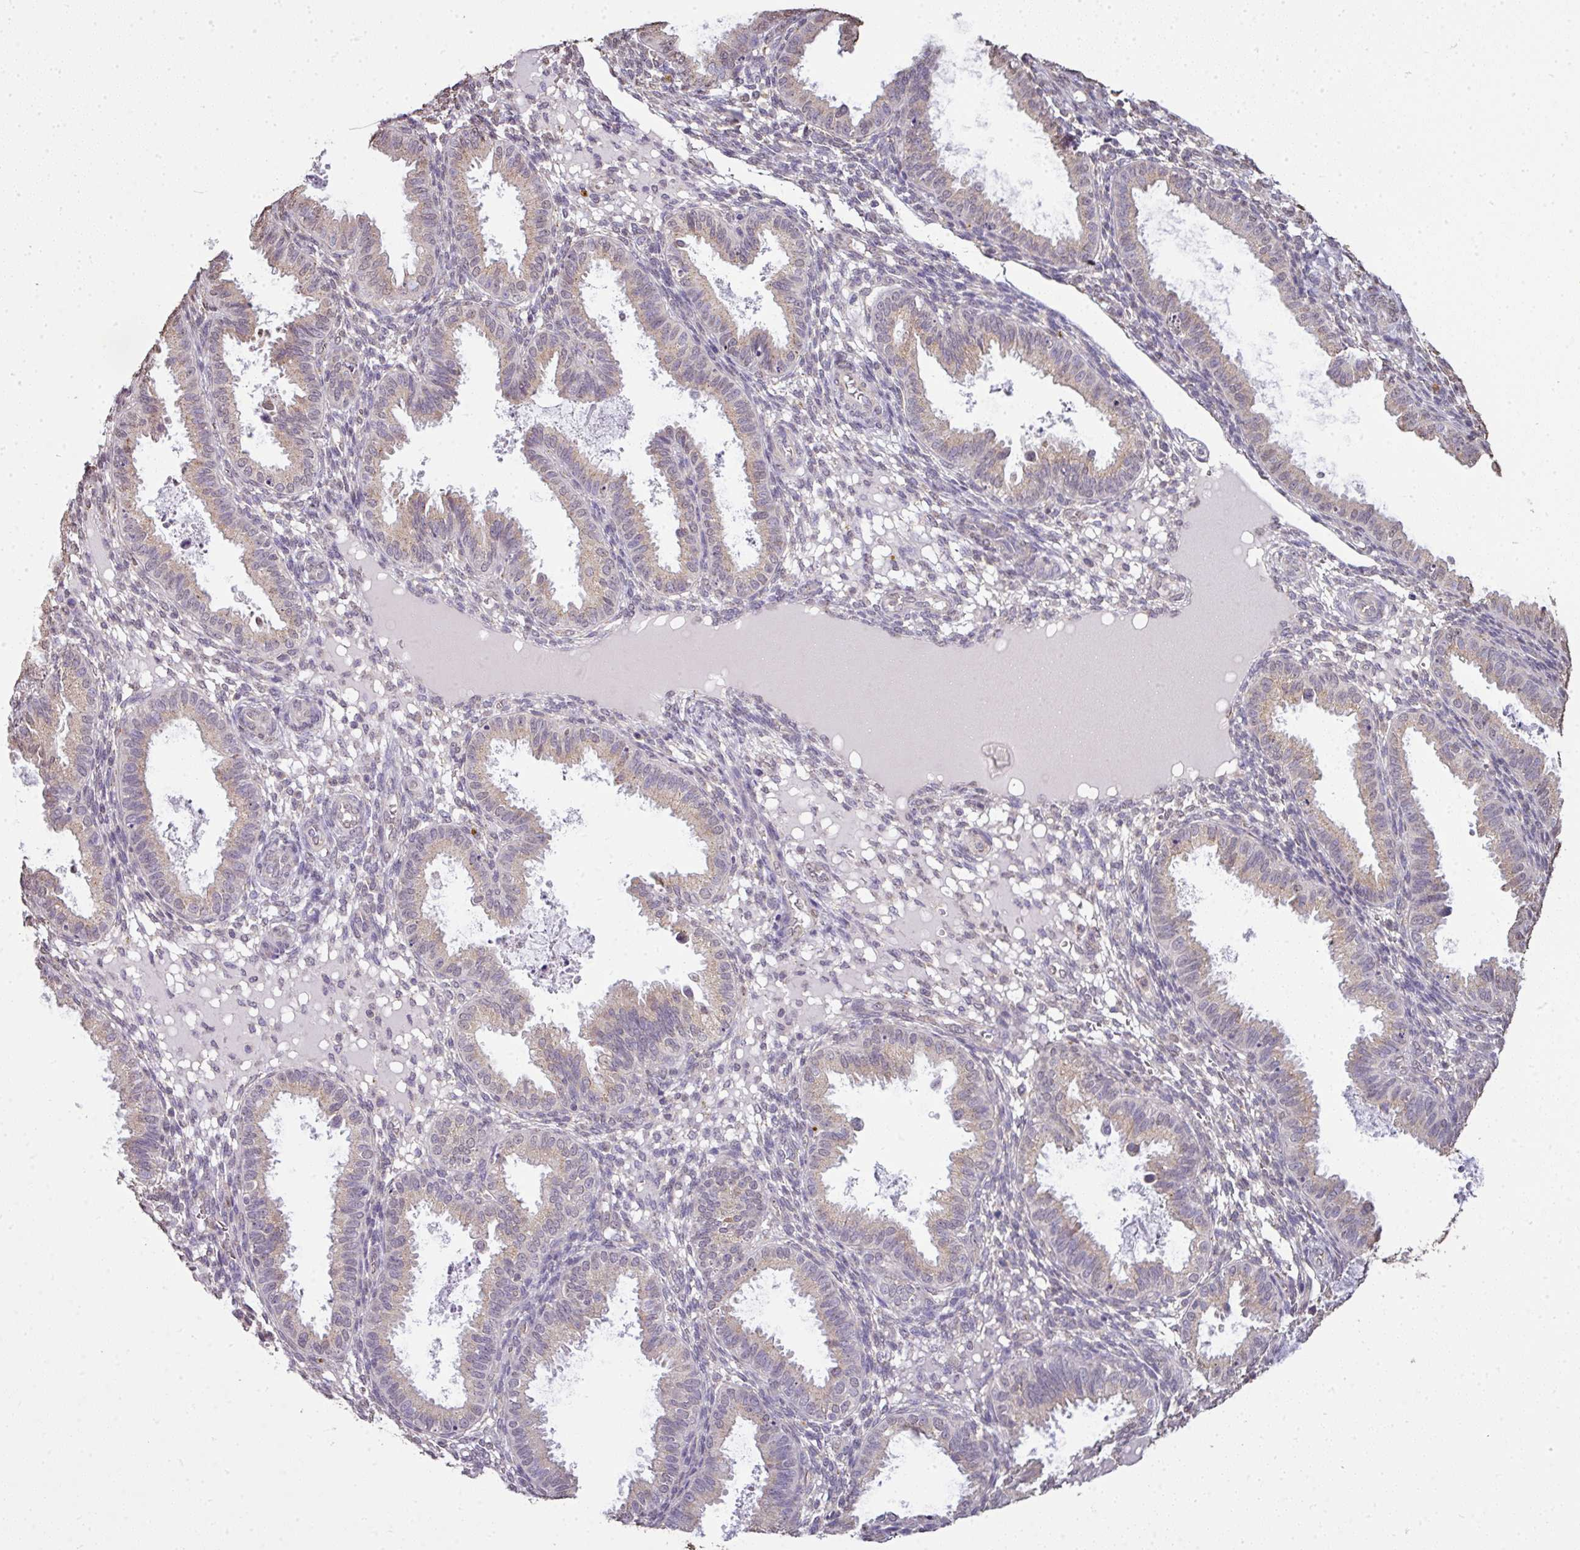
{"staining": {"intensity": "negative", "quantity": "none", "location": "none"}, "tissue": "endometrium", "cell_type": "Cells in endometrial stroma", "image_type": "normal", "snomed": [{"axis": "morphology", "description": "Normal tissue, NOS"}, {"axis": "topography", "description": "Endometrium"}], "caption": "Endometrium stained for a protein using immunohistochemistry (IHC) shows no staining cells in endometrial stroma.", "gene": "JPH2", "patient": {"sex": "female", "age": 33}}